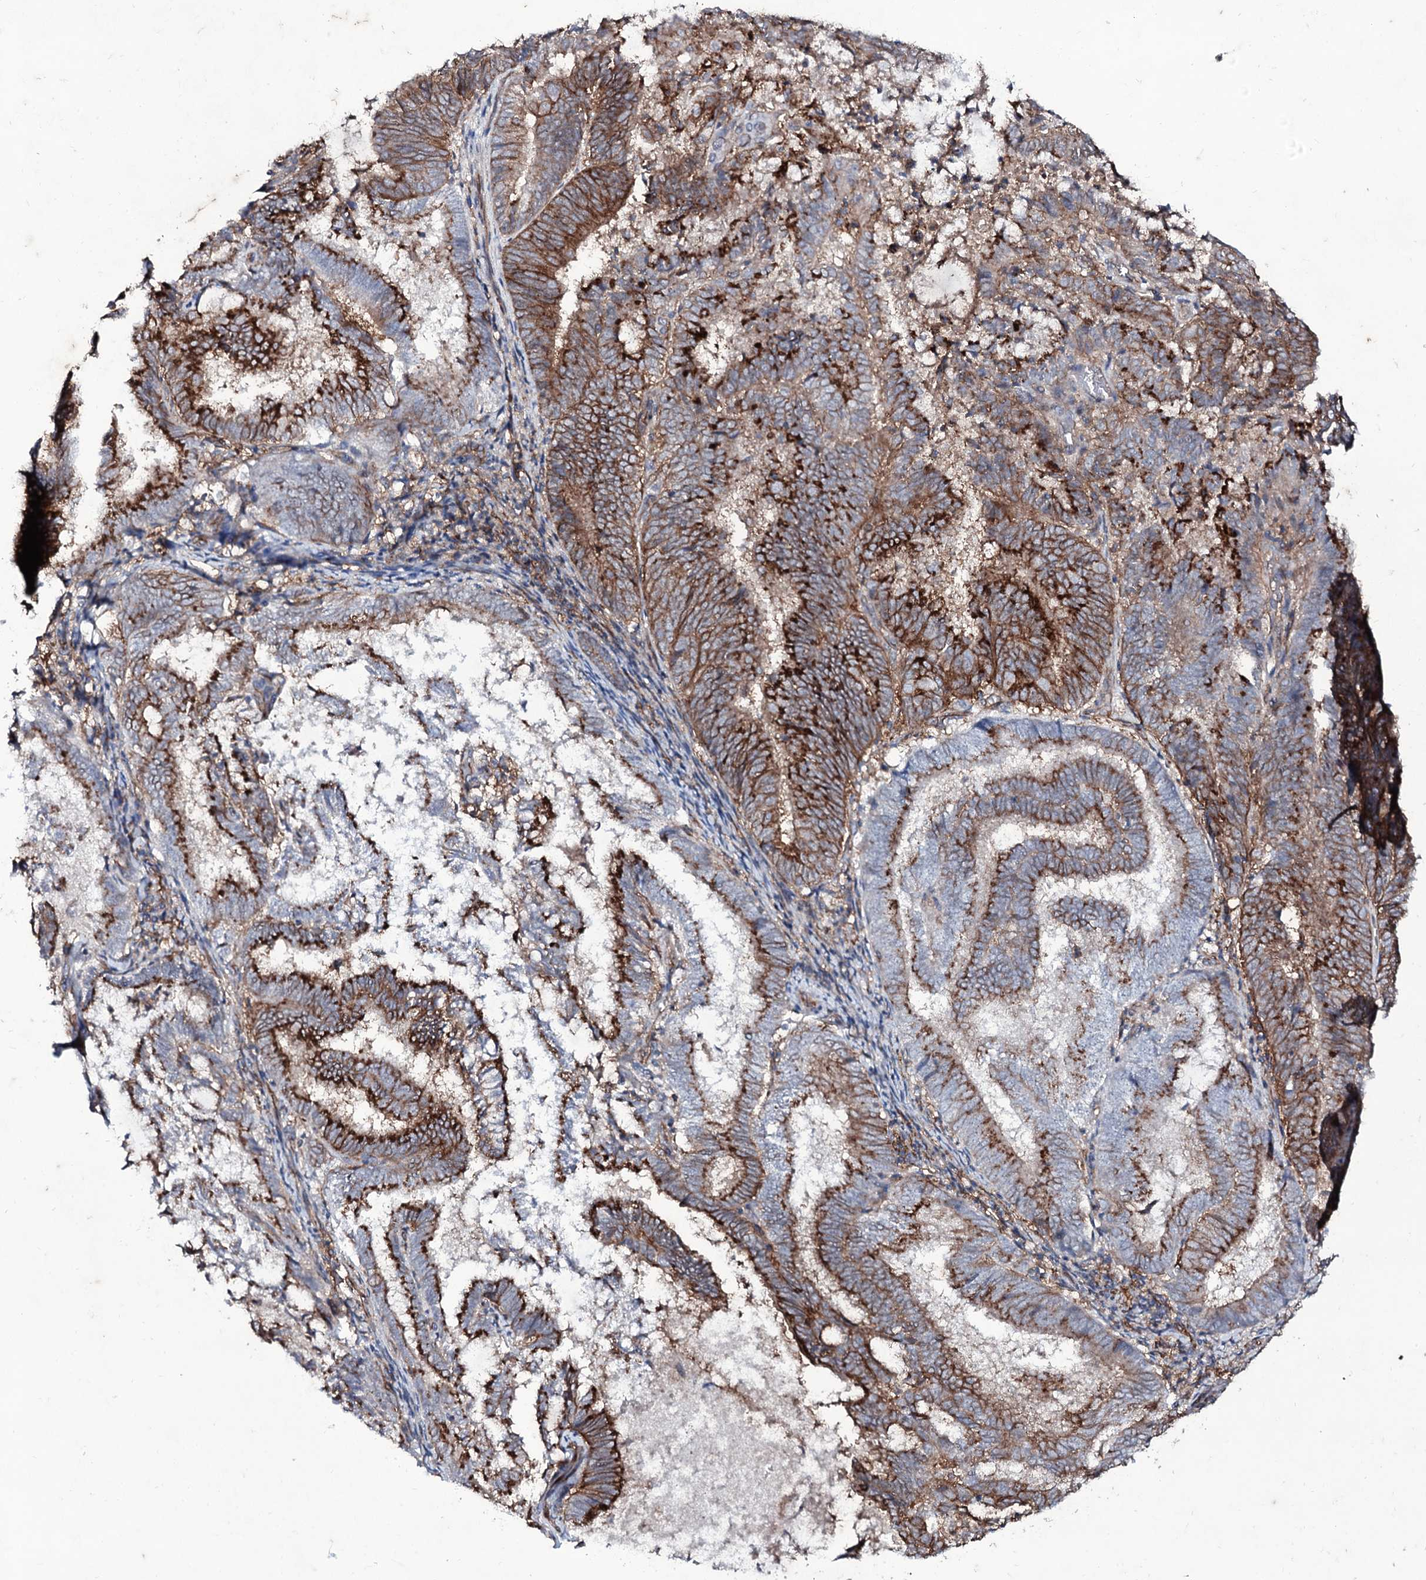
{"staining": {"intensity": "strong", "quantity": ">75%", "location": "cytoplasmic/membranous"}, "tissue": "endometrial cancer", "cell_type": "Tumor cells", "image_type": "cancer", "snomed": [{"axis": "morphology", "description": "Adenocarcinoma, NOS"}, {"axis": "topography", "description": "Endometrium"}], "caption": "Tumor cells show high levels of strong cytoplasmic/membranous staining in about >75% of cells in endometrial adenocarcinoma. (Stains: DAB (3,3'-diaminobenzidine) in brown, nuclei in blue, Microscopy: brightfield microscopy at high magnification).", "gene": "SNAP23", "patient": {"sex": "female", "age": 80}}